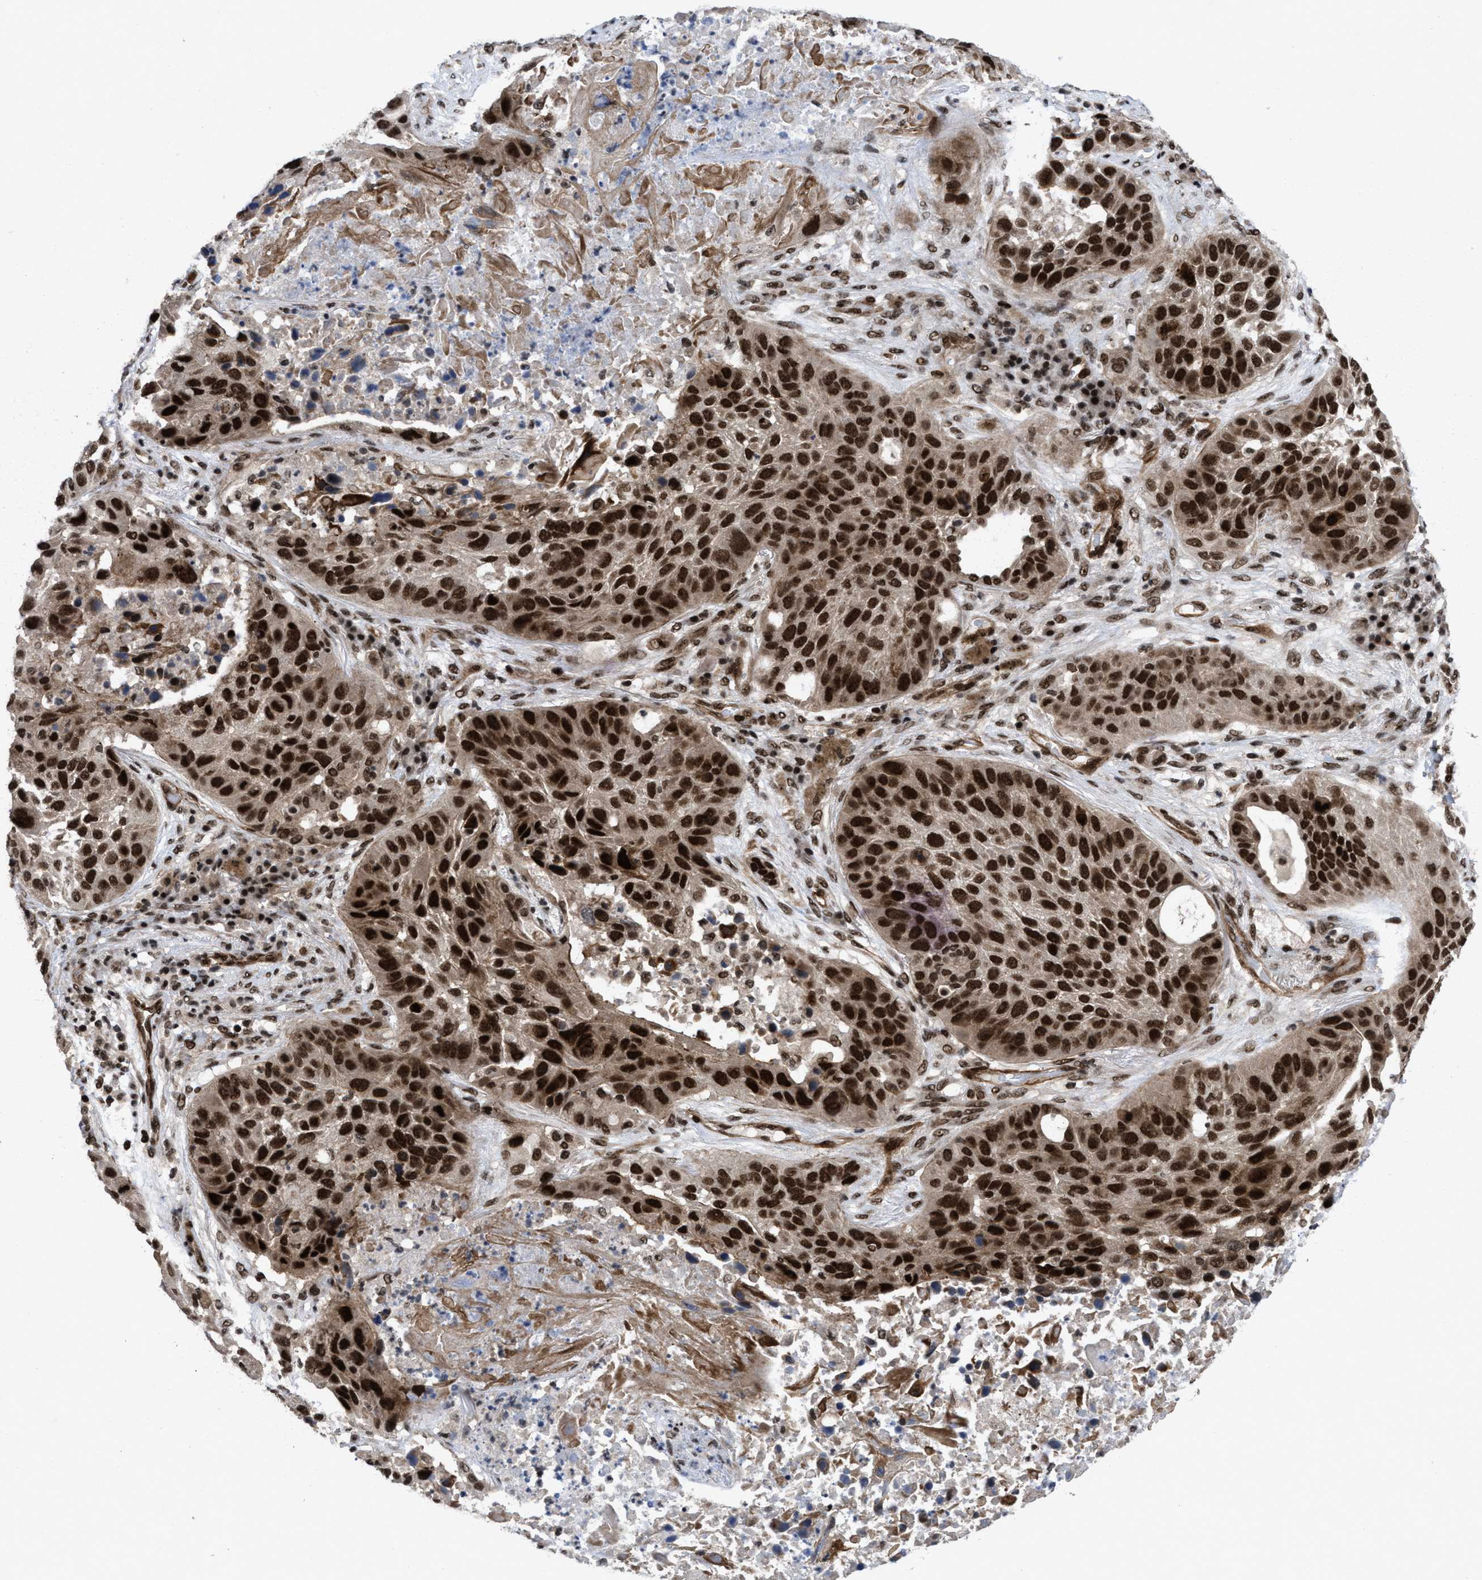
{"staining": {"intensity": "strong", "quantity": ">75%", "location": "nuclear"}, "tissue": "lung cancer", "cell_type": "Tumor cells", "image_type": "cancer", "snomed": [{"axis": "morphology", "description": "Squamous cell carcinoma, NOS"}, {"axis": "topography", "description": "Lung"}], "caption": "This image reveals IHC staining of lung cancer, with high strong nuclear positivity in about >75% of tumor cells.", "gene": "WIZ", "patient": {"sex": "male", "age": 57}}